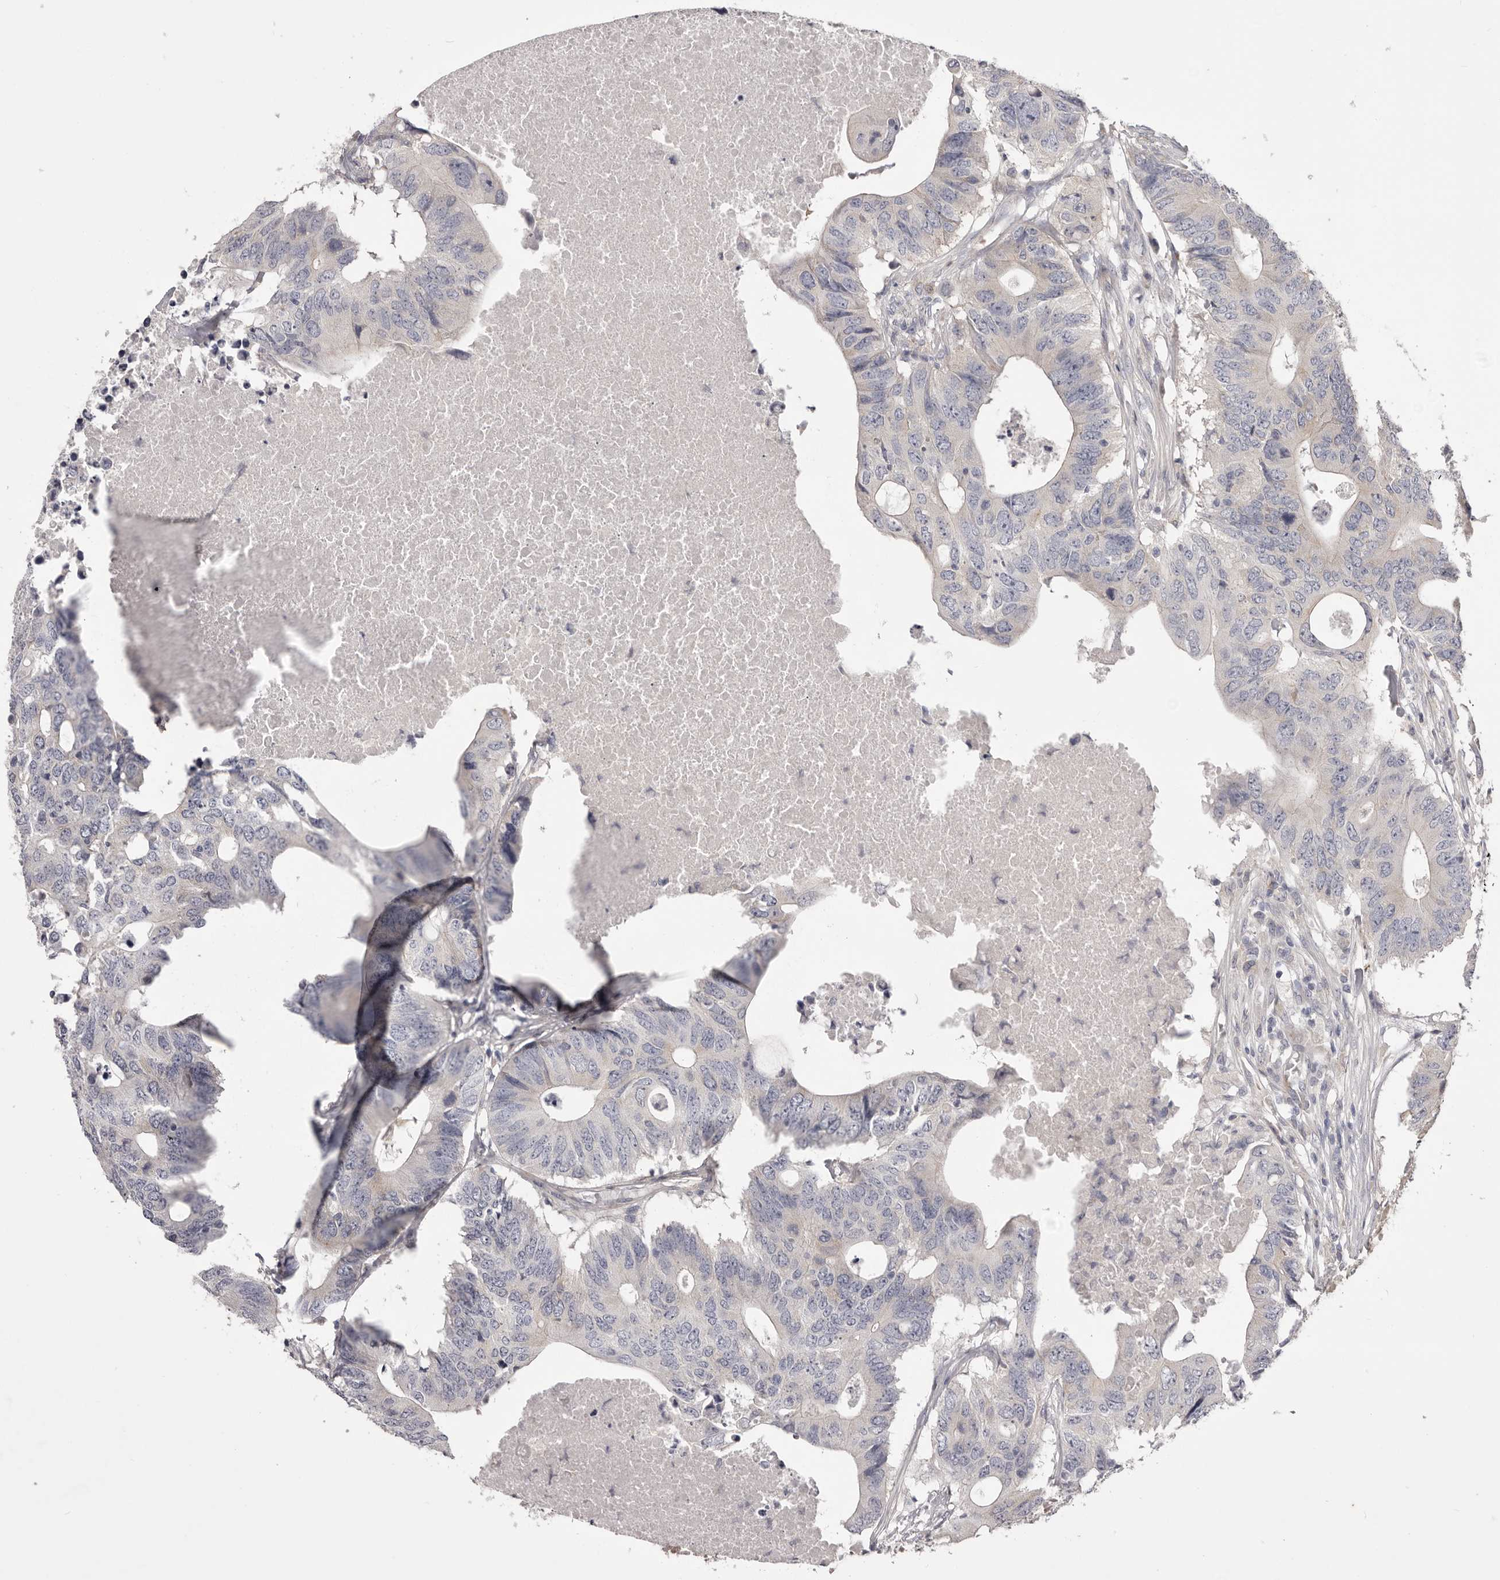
{"staining": {"intensity": "negative", "quantity": "none", "location": "none"}, "tissue": "colorectal cancer", "cell_type": "Tumor cells", "image_type": "cancer", "snomed": [{"axis": "morphology", "description": "Adenocarcinoma, NOS"}, {"axis": "topography", "description": "Colon"}], "caption": "Colorectal cancer (adenocarcinoma) was stained to show a protein in brown. There is no significant staining in tumor cells.", "gene": "PNRC1", "patient": {"sex": "male", "age": 71}}